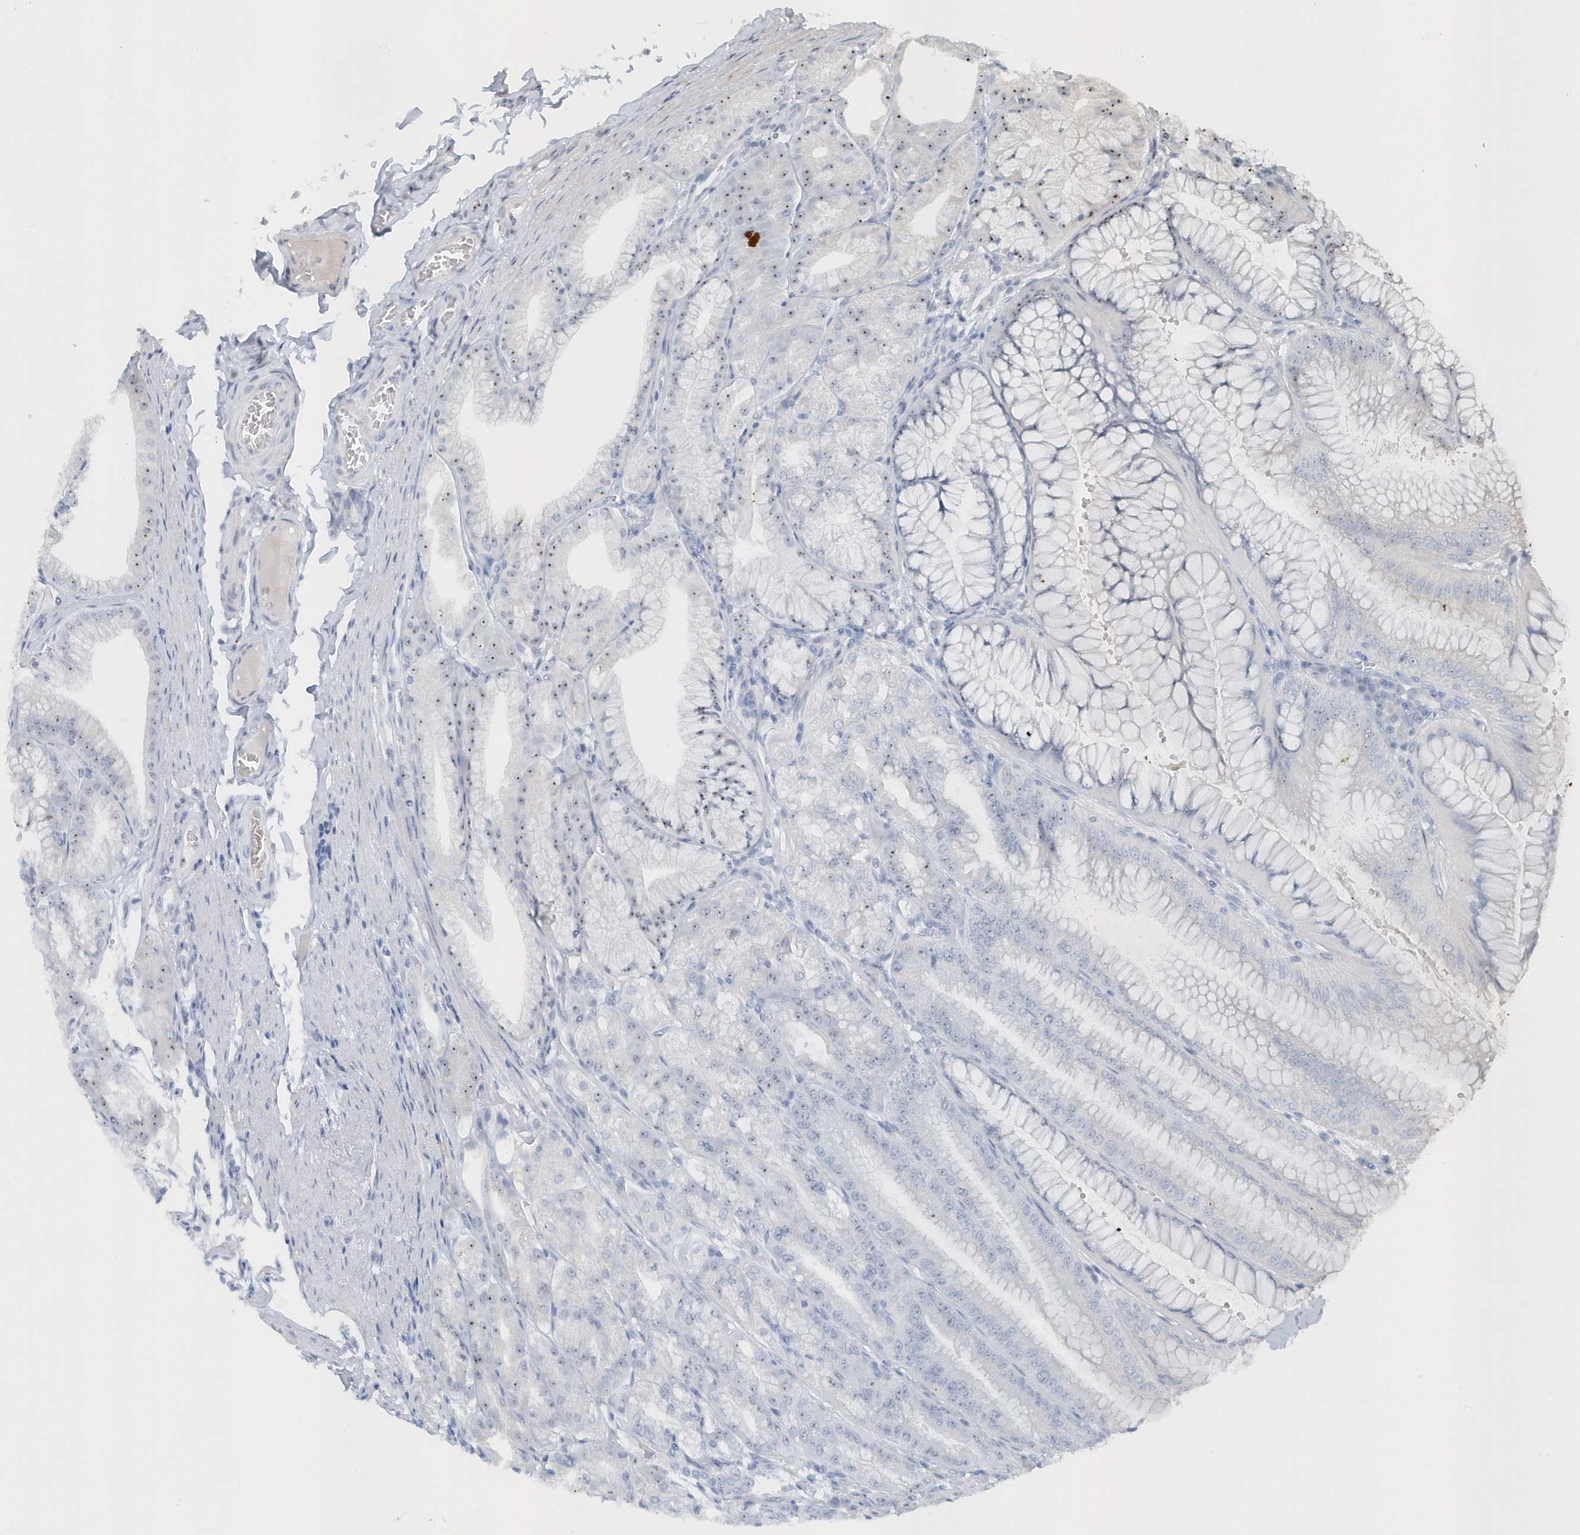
{"staining": {"intensity": "moderate", "quantity": "<25%", "location": "nuclear"}, "tissue": "stomach", "cell_type": "Glandular cells", "image_type": "normal", "snomed": [{"axis": "morphology", "description": "Normal tissue, NOS"}, {"axis": "topography", "description": "Stomach, lower"}], "caption": "IHC micrograph of unremarkable human stomach stained for a protein (brown), which demonstrates low levels of moderate nuclear expression in about <25% of glandular cells.", "gene": "RPF2", "patient": {"sex": "male", "age": 71}}